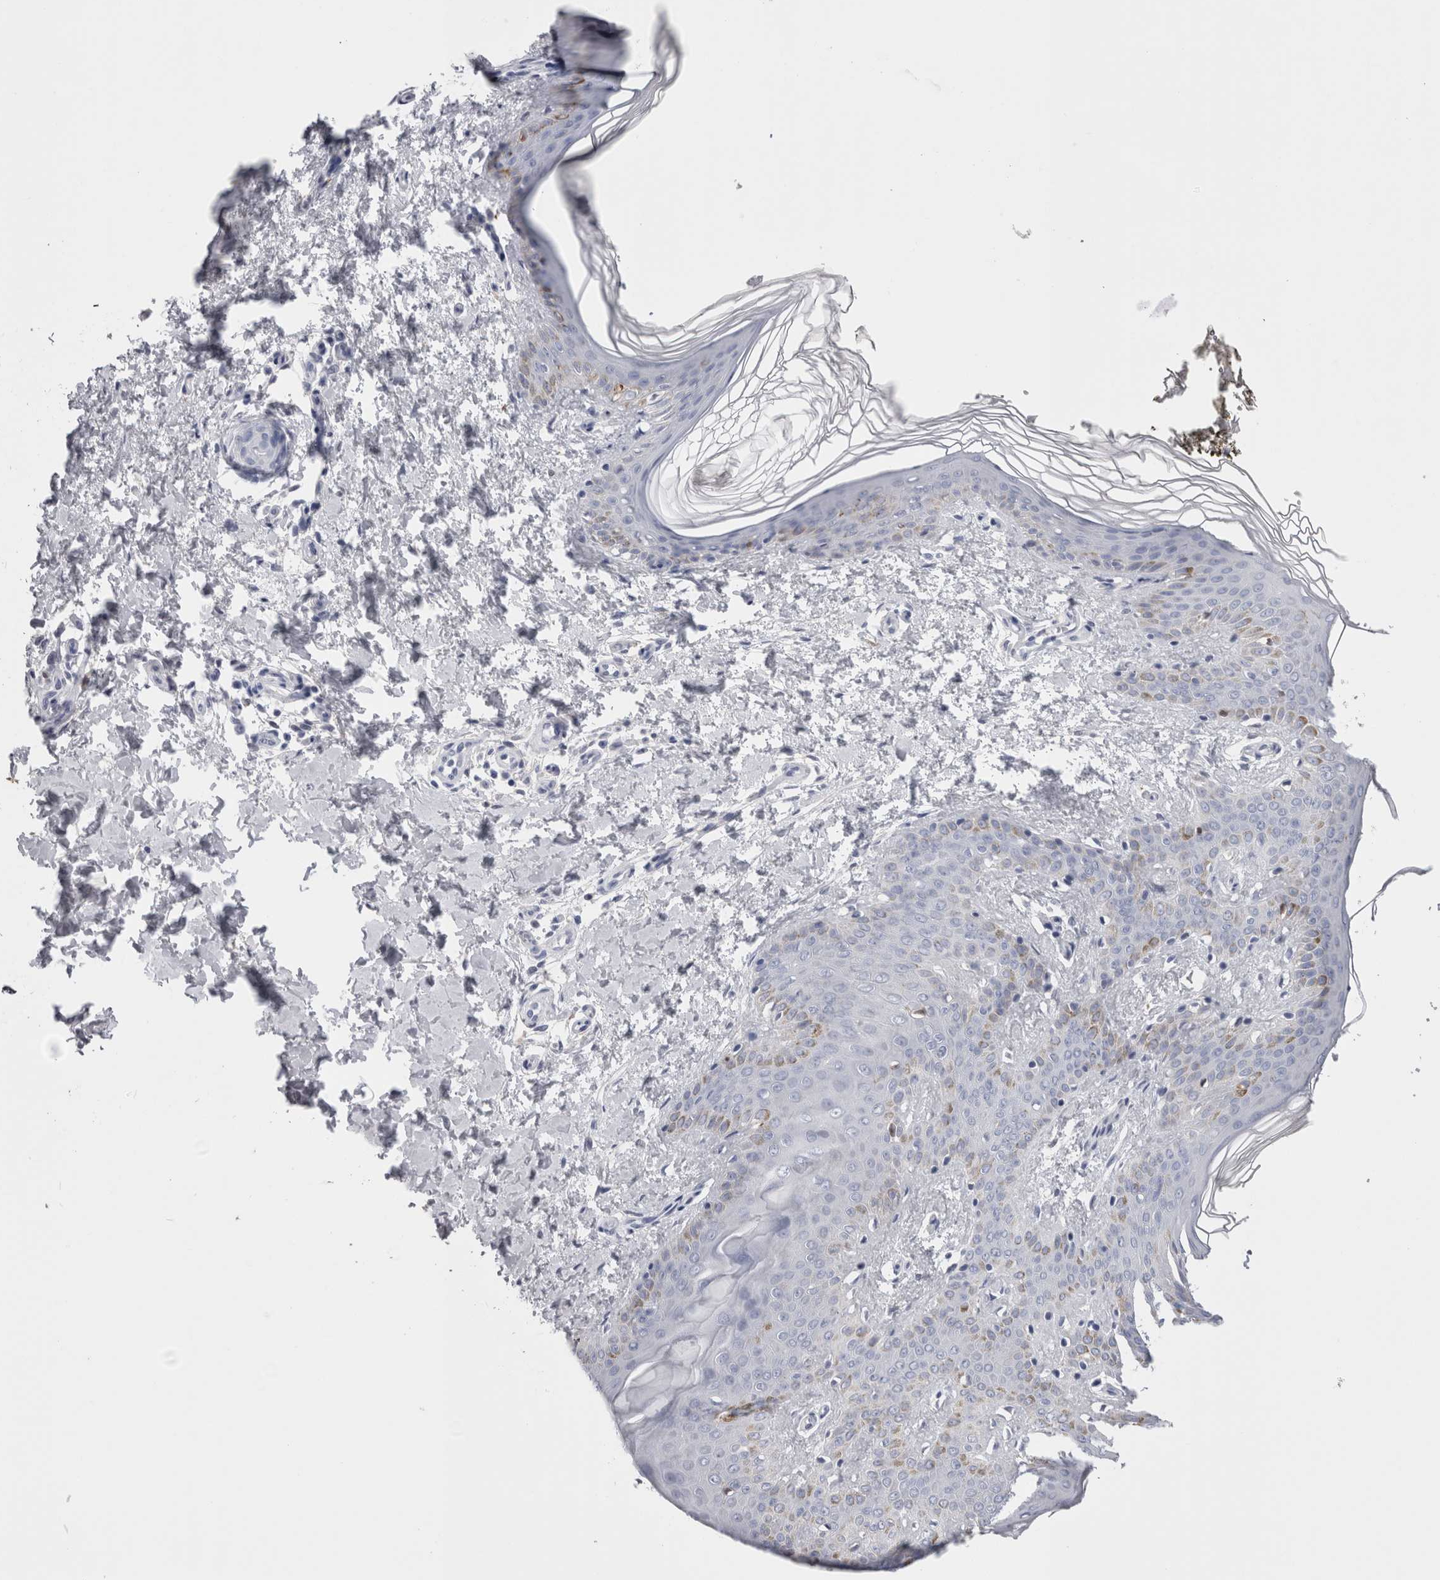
{"staining": {"intensity": "negative", "quantity": "none", "location": "none"}, "tissue": "skin", "cell_type": "Fibroblasts", "image_type": "normal", "snomed": [{"axis": "morphology", "description": "Normal tissue, NOS"}, {"axis": "morphology", "description": "Neoplasm, benign, NOS"}, {"axis": "topography", "description": "Skin"}, {"axis": "topography", "description": "Soft tissue"}], "caption": "IHC micrograph of benign skin stained for a protein (brown), which shows no expression in fibroblasts. (Brightfield microscopy of DAB (3,3'-diaminobenzidine) IHC at high magnification).", "gene": "CA8", "patient": {"sex": "male", "age": 26}}